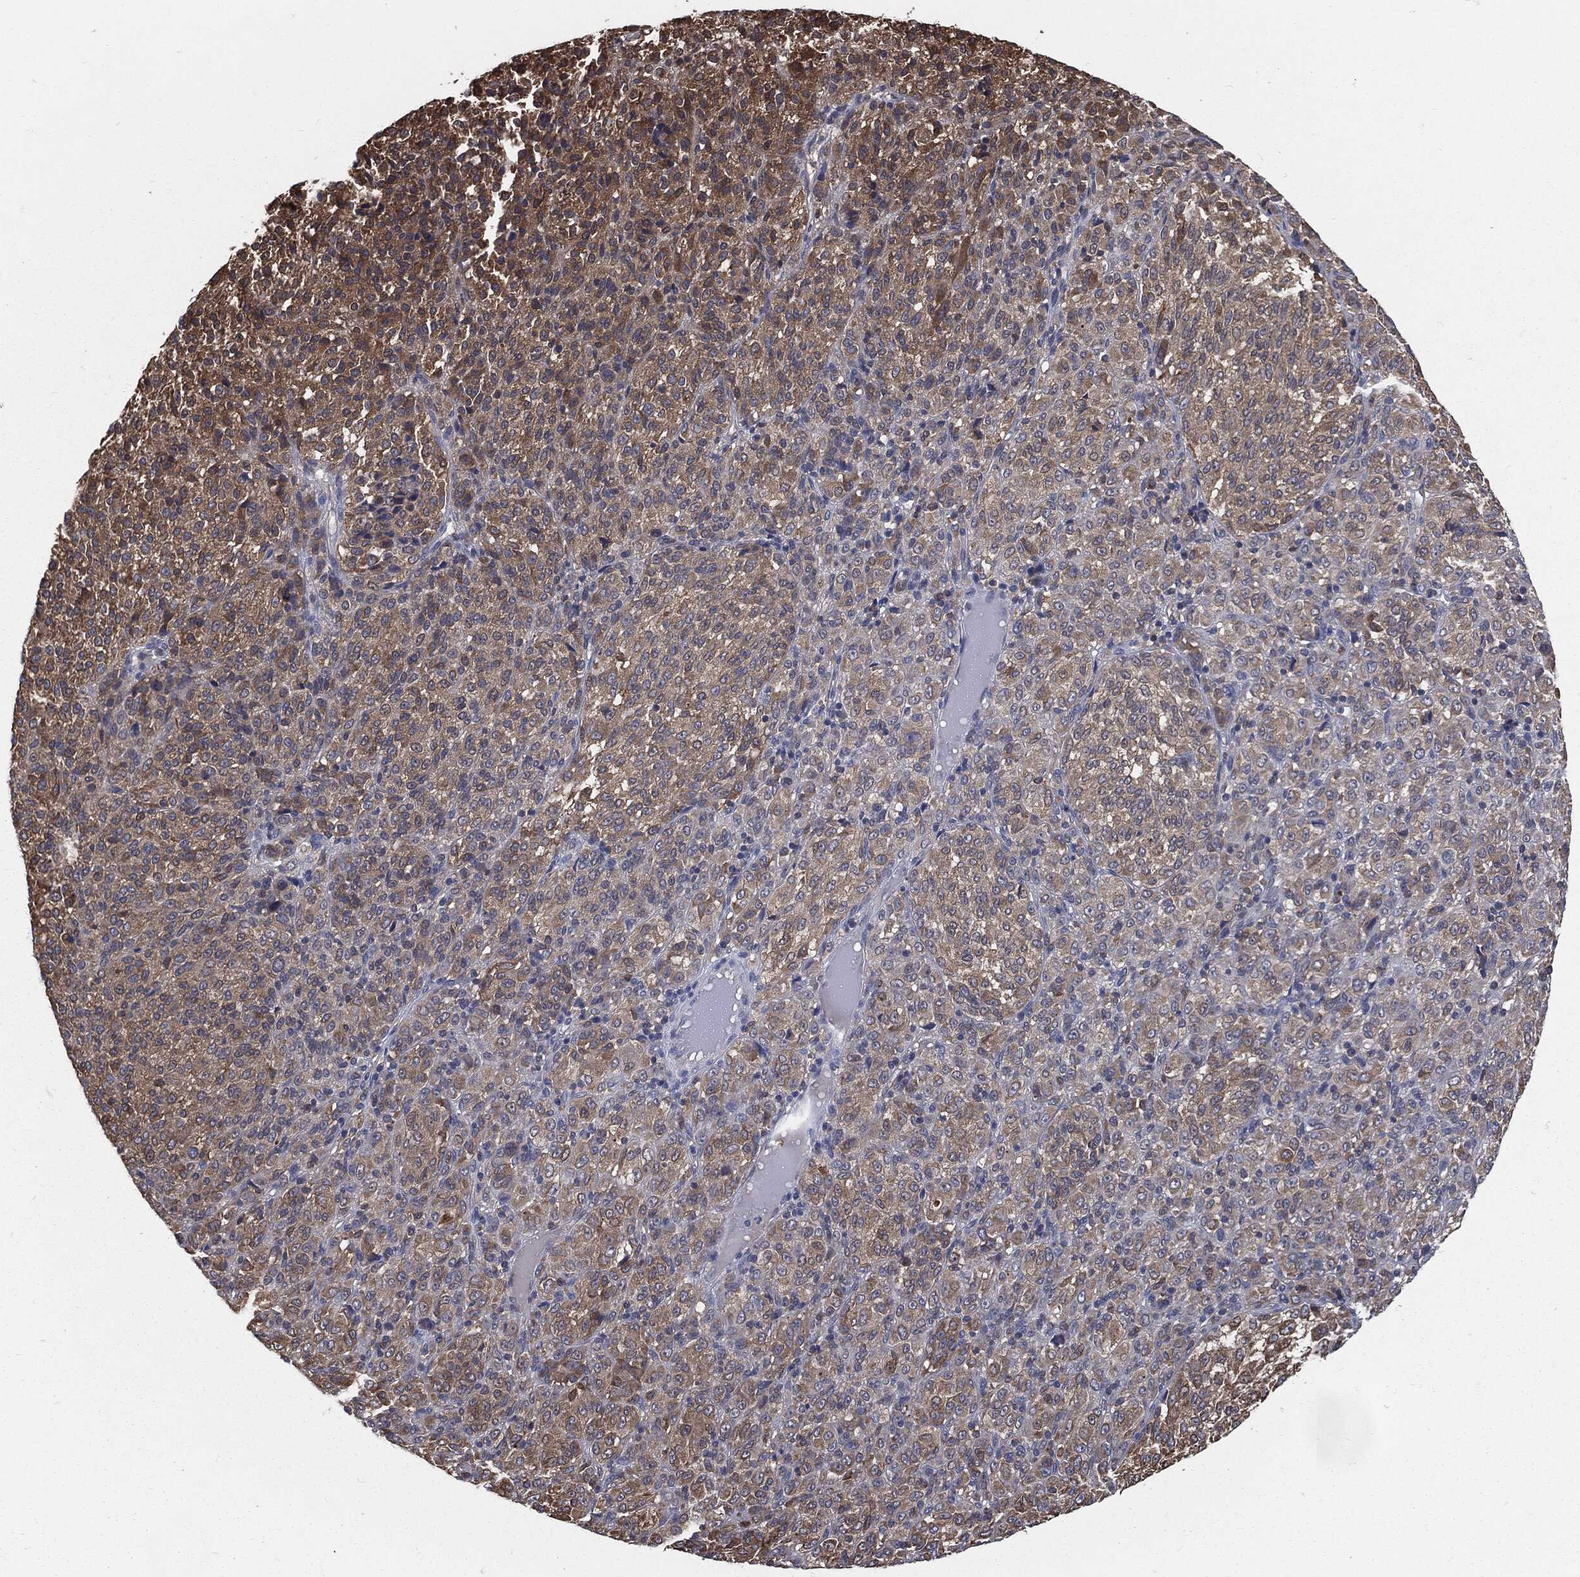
{"staining": {"intensity": "moderate", "quantity": "25%-75%", "location": "cytoplasmic/membranous"}, "tissue": "melanoma", "cell_type": "Tumor cells", "image_type": "cancer", "snomed": [{"axis": "morphology", "description": "Malignant melanoma, Metastatic site"}, {"axis": "topography", "description": "Brain"}], "caption": "This image displays malignant melanoma (metastatic site) stained with immunohistochemistry (IHC) to label a protein in brown. The cytoplasmic/membranous of tumor cells show moderate positivity for the protein. Nuclei are counter-stained blue.", "gene": "PRDX4", "patient": {"sex": "female", "age": 56}}